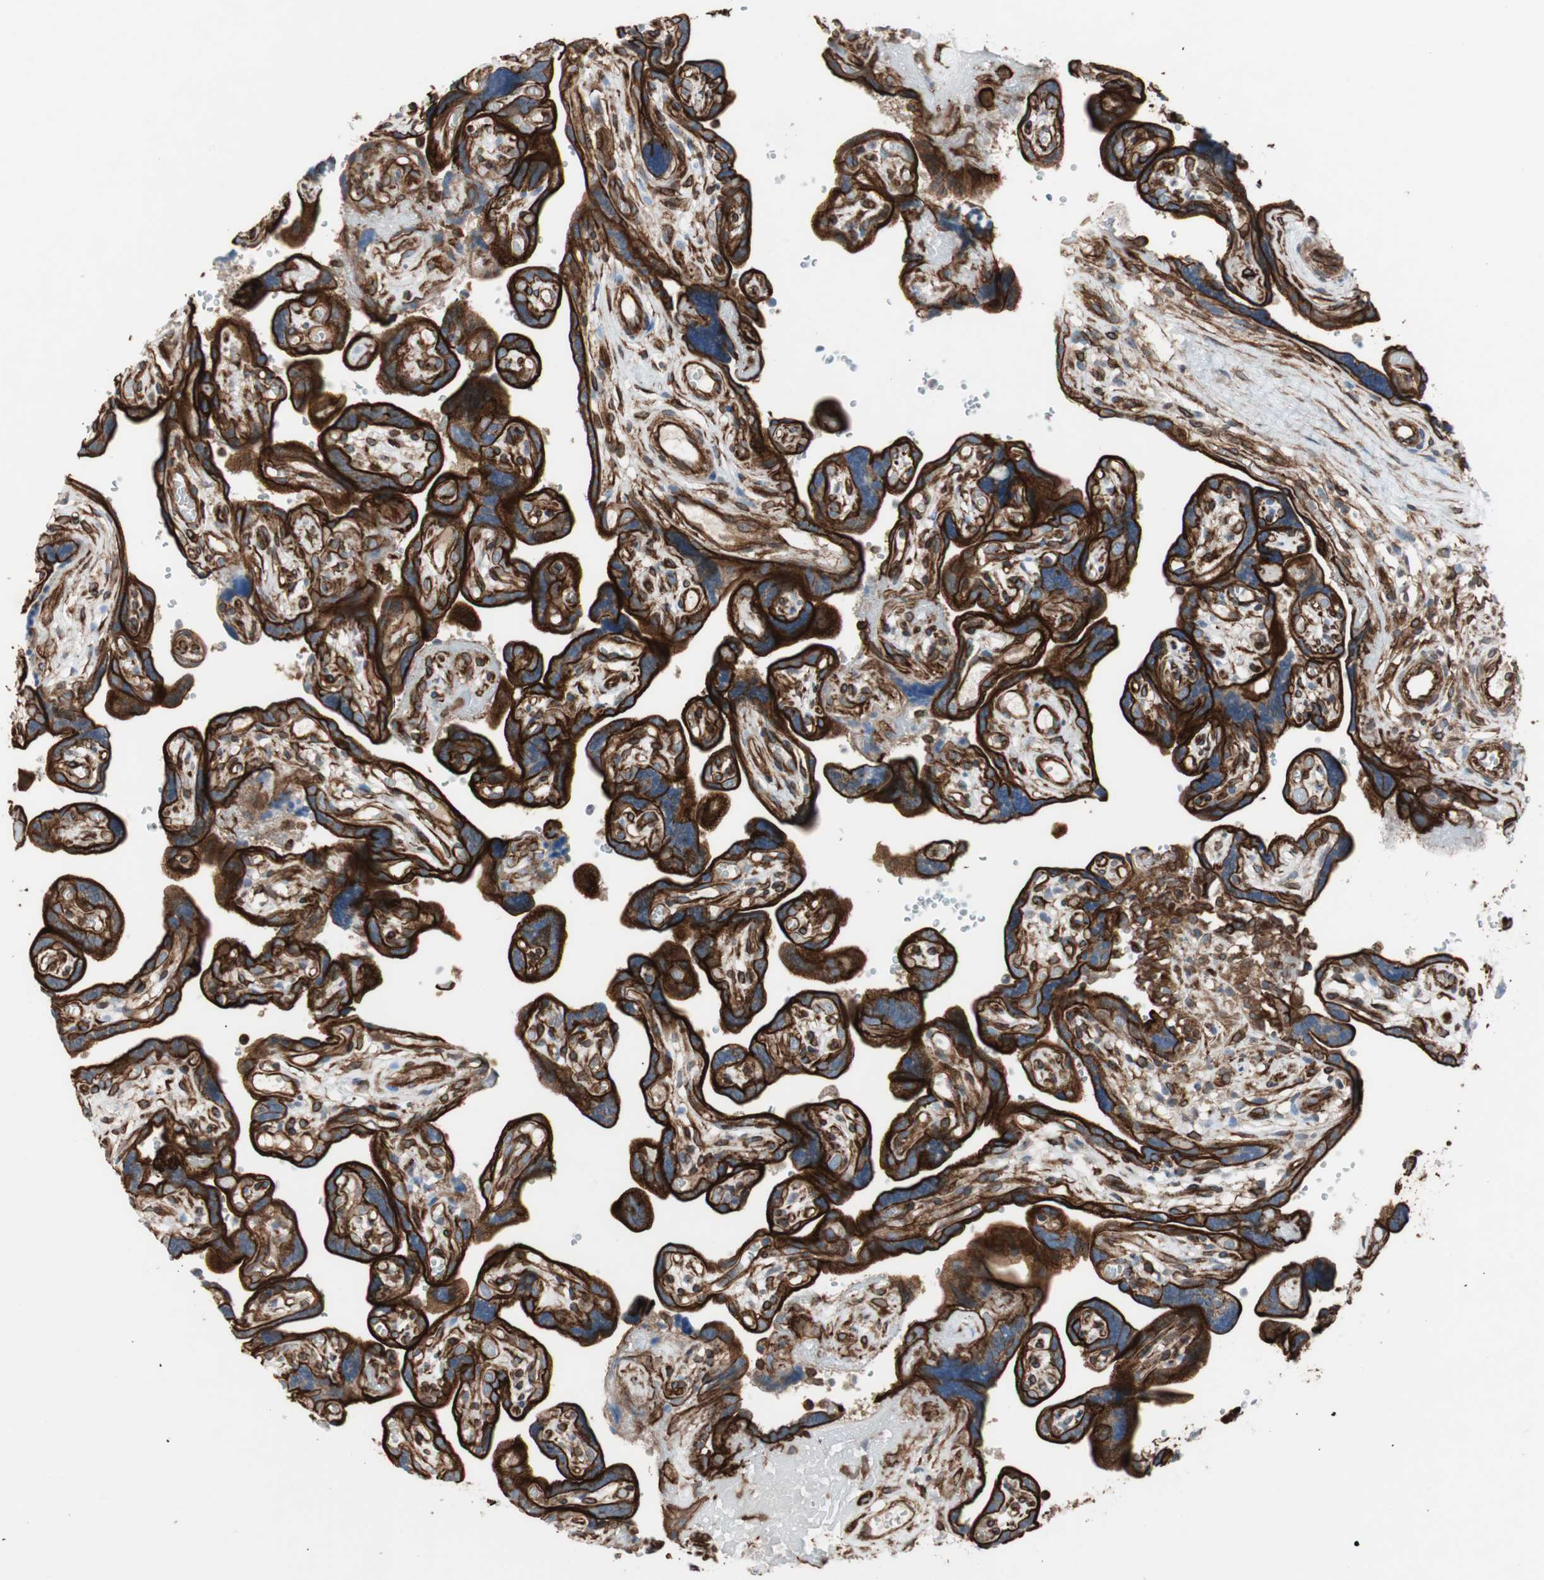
{"staining": {"intensity": "strong", "quantity": ">75%", "location": "cytoplasmic/membranous"}, "tissue": "placenta", "cell_type": "Trophoblastic cells", "image_type": "normal", "snomed": [{"axis": "morphology", "description": "Normal tissue, NOS"}, {"axis": "topography", "description": "Placenta"}], "caption": "Strong cytoplasmic/membranous positivity is seen in about >75% of trophoblastic cells in normal placenta. (DAB IHC with brightfield microscopy, high magnification).", "gene": "TCTA", "patient": {"sex": "female", "age": 30}}